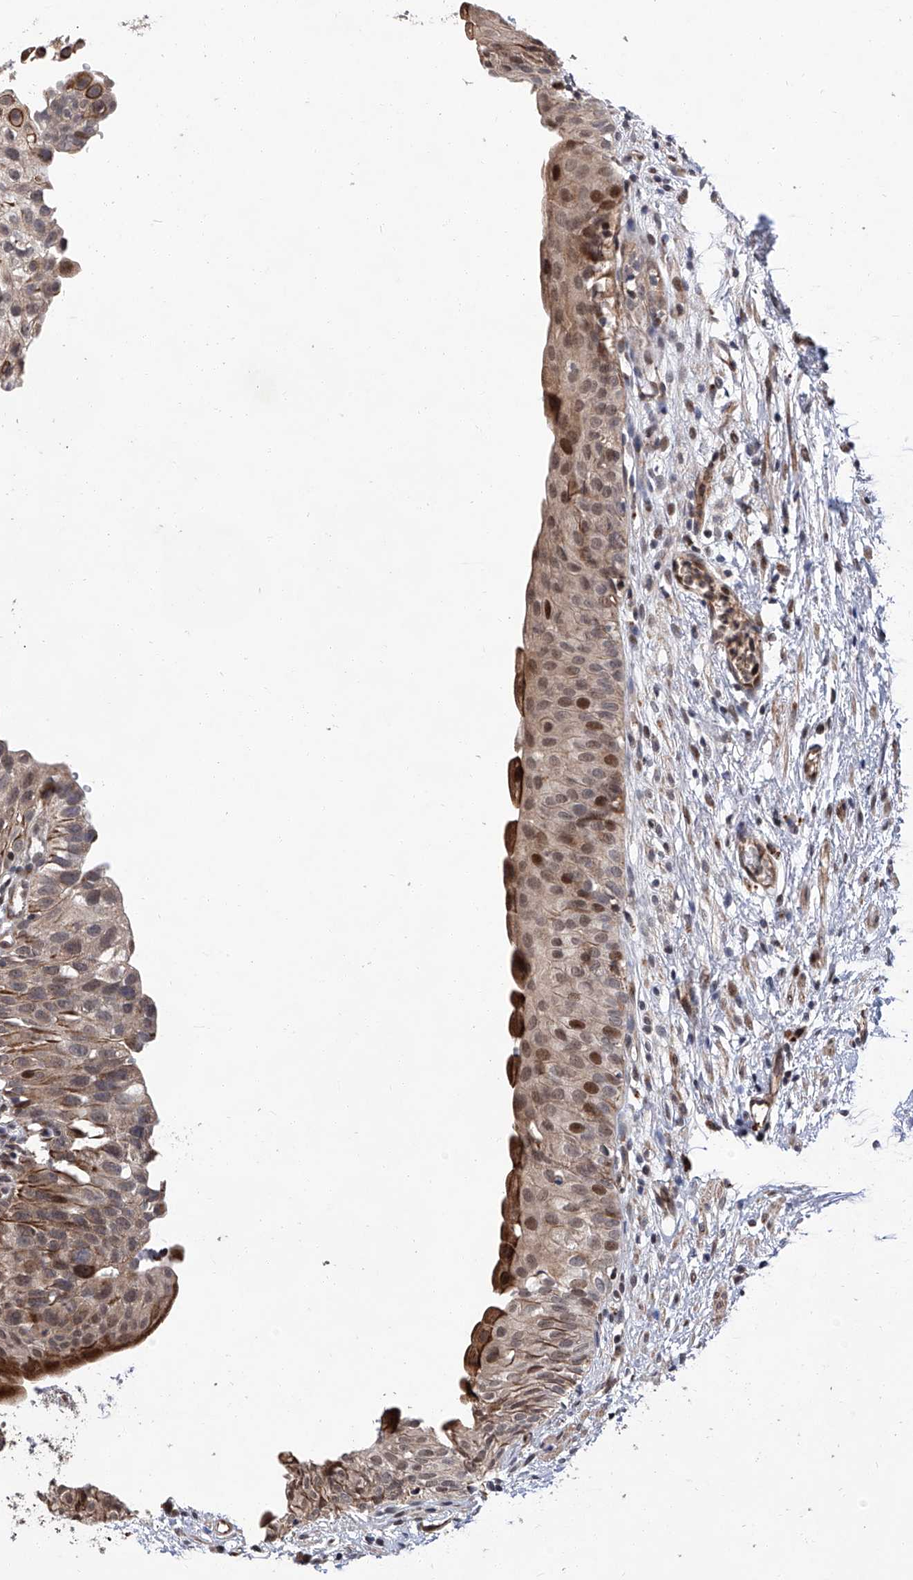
{"staining": {"intensity": "moderate", "quantity": ">75%", "location": "cytoplasmic/membranous,nuclear"}, "tissue": "urinary bladder", "cell_type": "Urothelial cells", "image_type": "normal", "snomed": [{"axis": "morphology", "description": "Normal tissue, NOS"}, {"axis": "topography", "description": "Urinary bladder"}], "caption": "Immunohistochemistry of normal human urinary bladder displays medium levels of moderate cytoplasmic/membranous,nuclear positivity in approximately >75% of urothelial cells. (DAB (3,3'-diaminobenzidine) IHC with brightfield microscopy, high magnification).", "gene": "FARP2", "patient": {"sex": "male", "age": 51}}